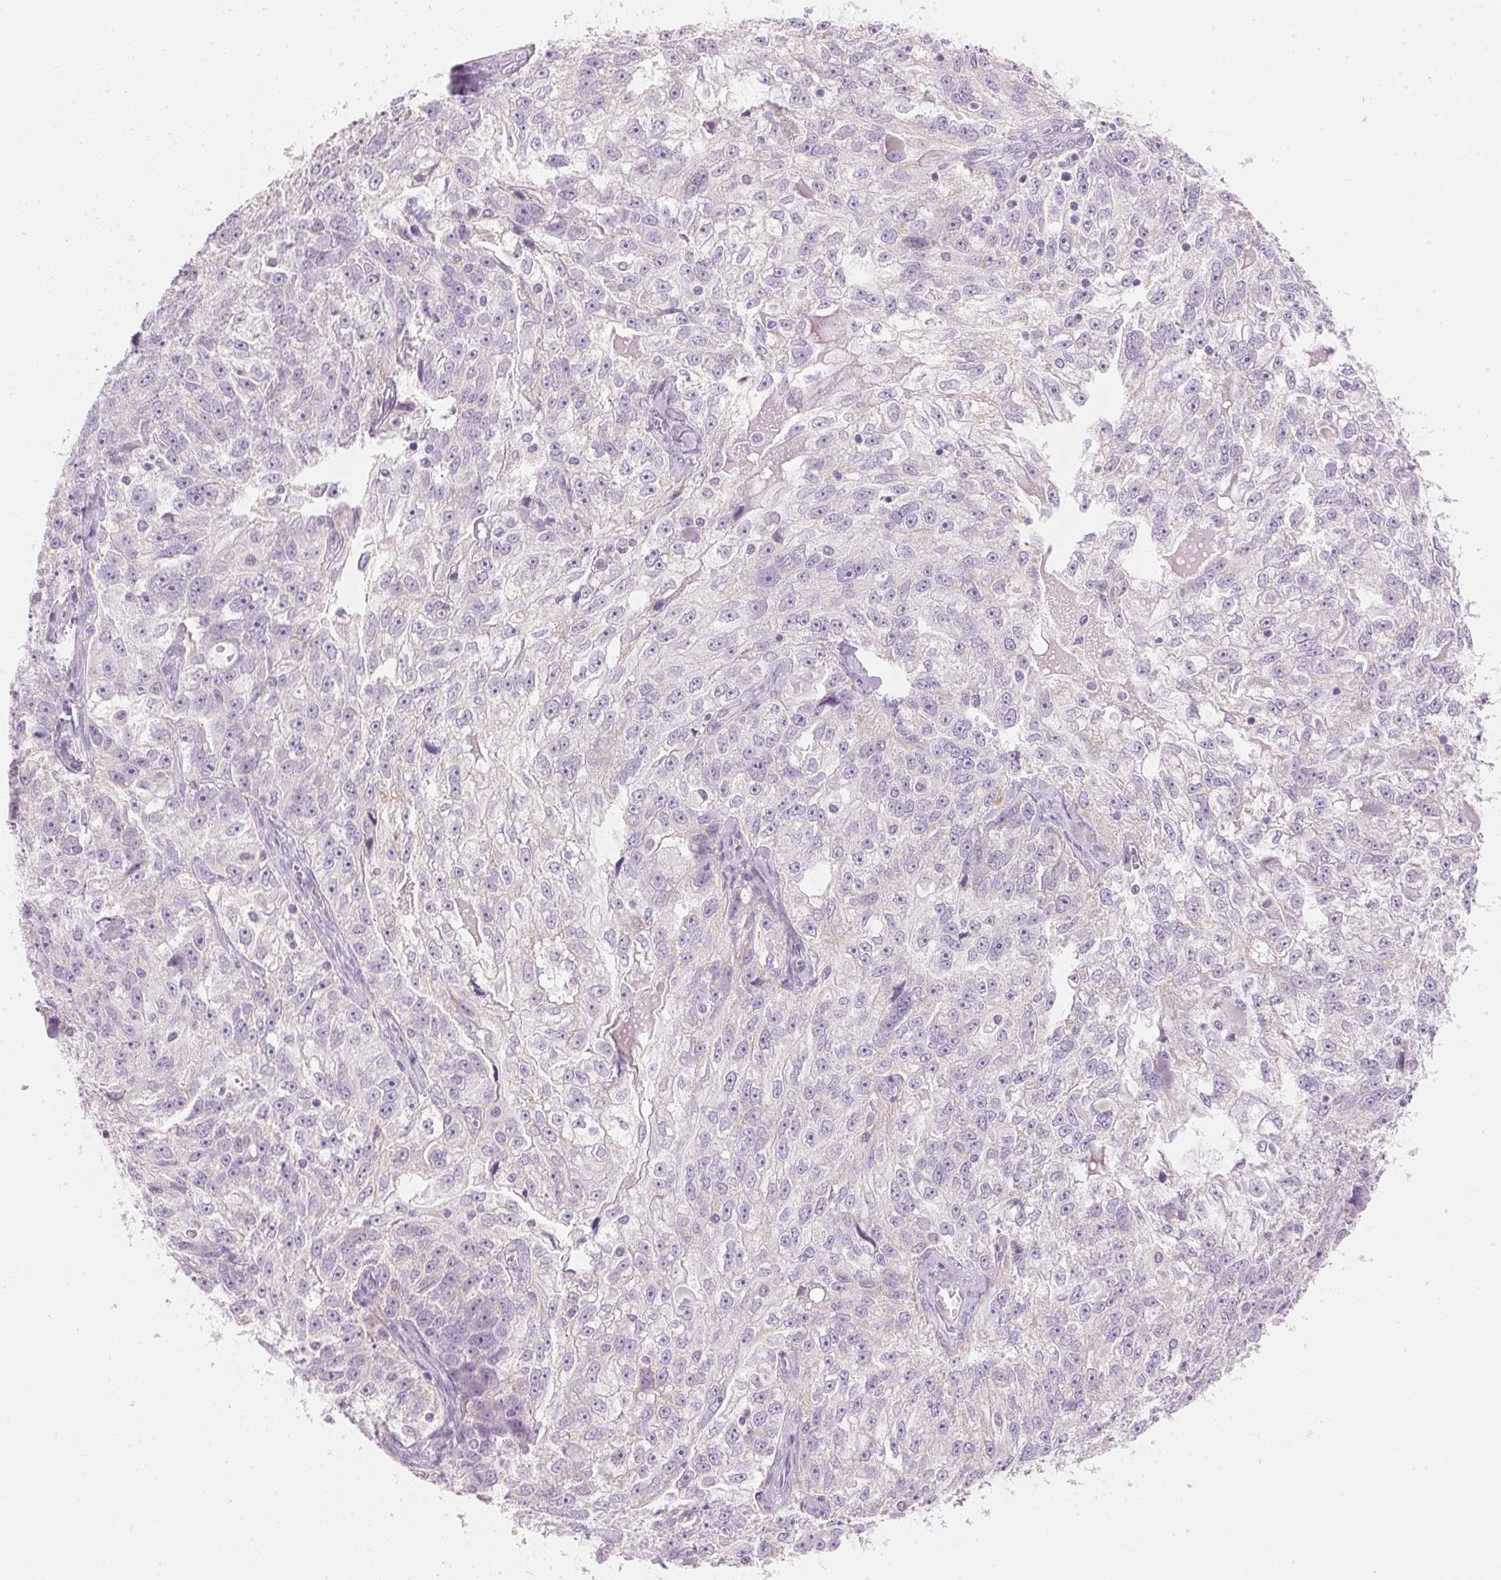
{"staining": {"intensity": "weak", "quantity": "<25%", "location": "cytoplasmic/membranous"}, "tissue": "ovarian cancer", "cell_type": "Tumor cells", "image_type": "cancer", "snomed": [{"axis": "morphology", "description": "Cystadenocarcinoma, serous, NOS"}, {"axis": "topography", "description": "Ovary"}], "caption": "A photomicrograph of human ovarian serous cystadenocarcinoma is negative for staining in tumor cells.", "gene": "HOXB13", "patient": {"sex": "female", "age": 51}}